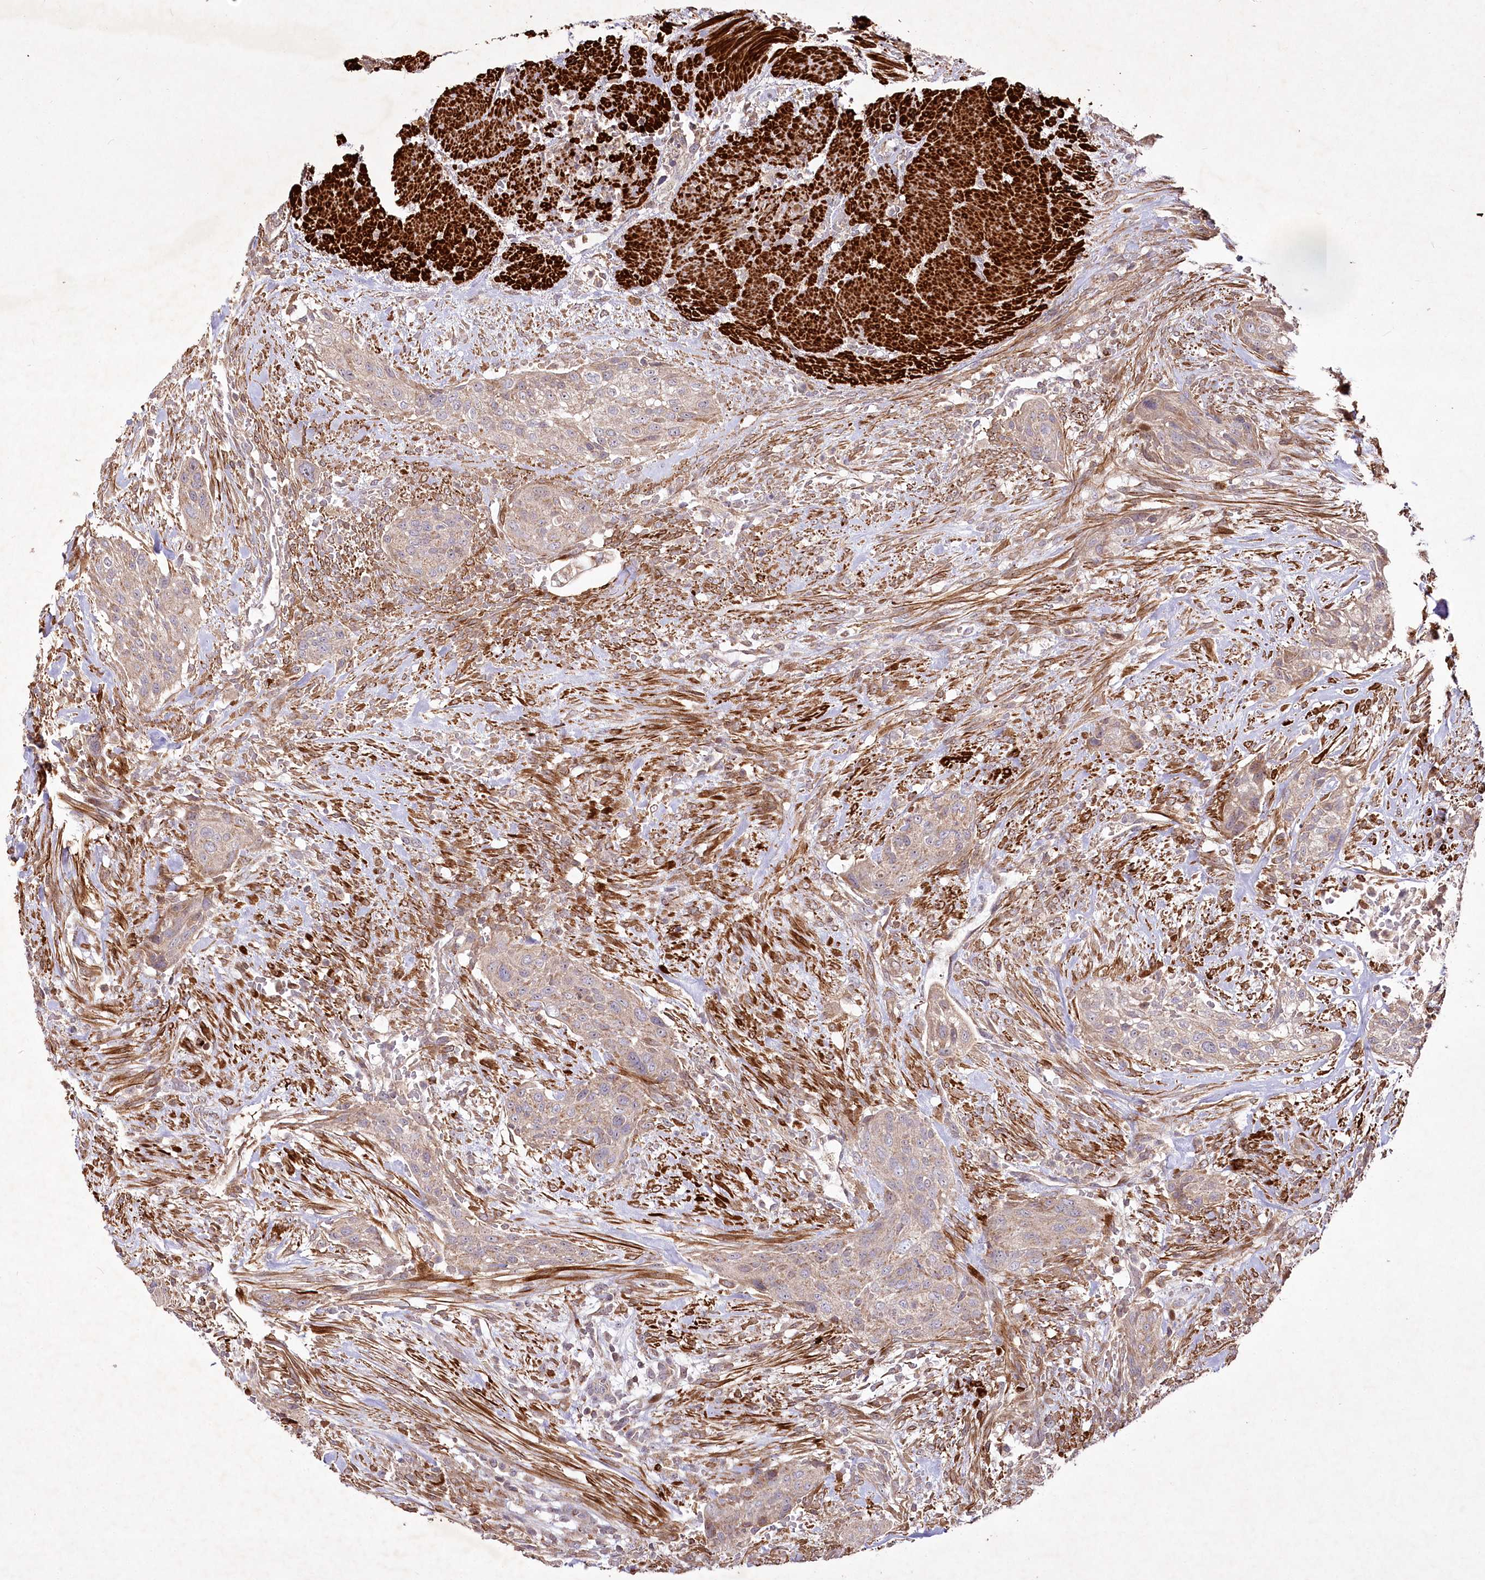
{"staining": {"intensity": "weak", "quantity": ">75%", "location": "cytoplasmic/membranous"}, "tissue": "urothelial cancer", "cell_type": "Tumor cells", "image_type": "cancer", "snomed": [{"axis": "morphology", "description": "Urothelial carcinoma, High grade"}, {"axis": "topography", "description": "Urinary bladder"}], "caption": "Immunohistochemical staining of human urothelial cancer demonstrates low levels of weak cytoplasmic/membranous protein positivity in about >75% of tumor cells. (Brightfield microscopy of DAB IHC at high magnification).", "gene": "PSTK", "patient": {"sex": "male", "age": 35}}